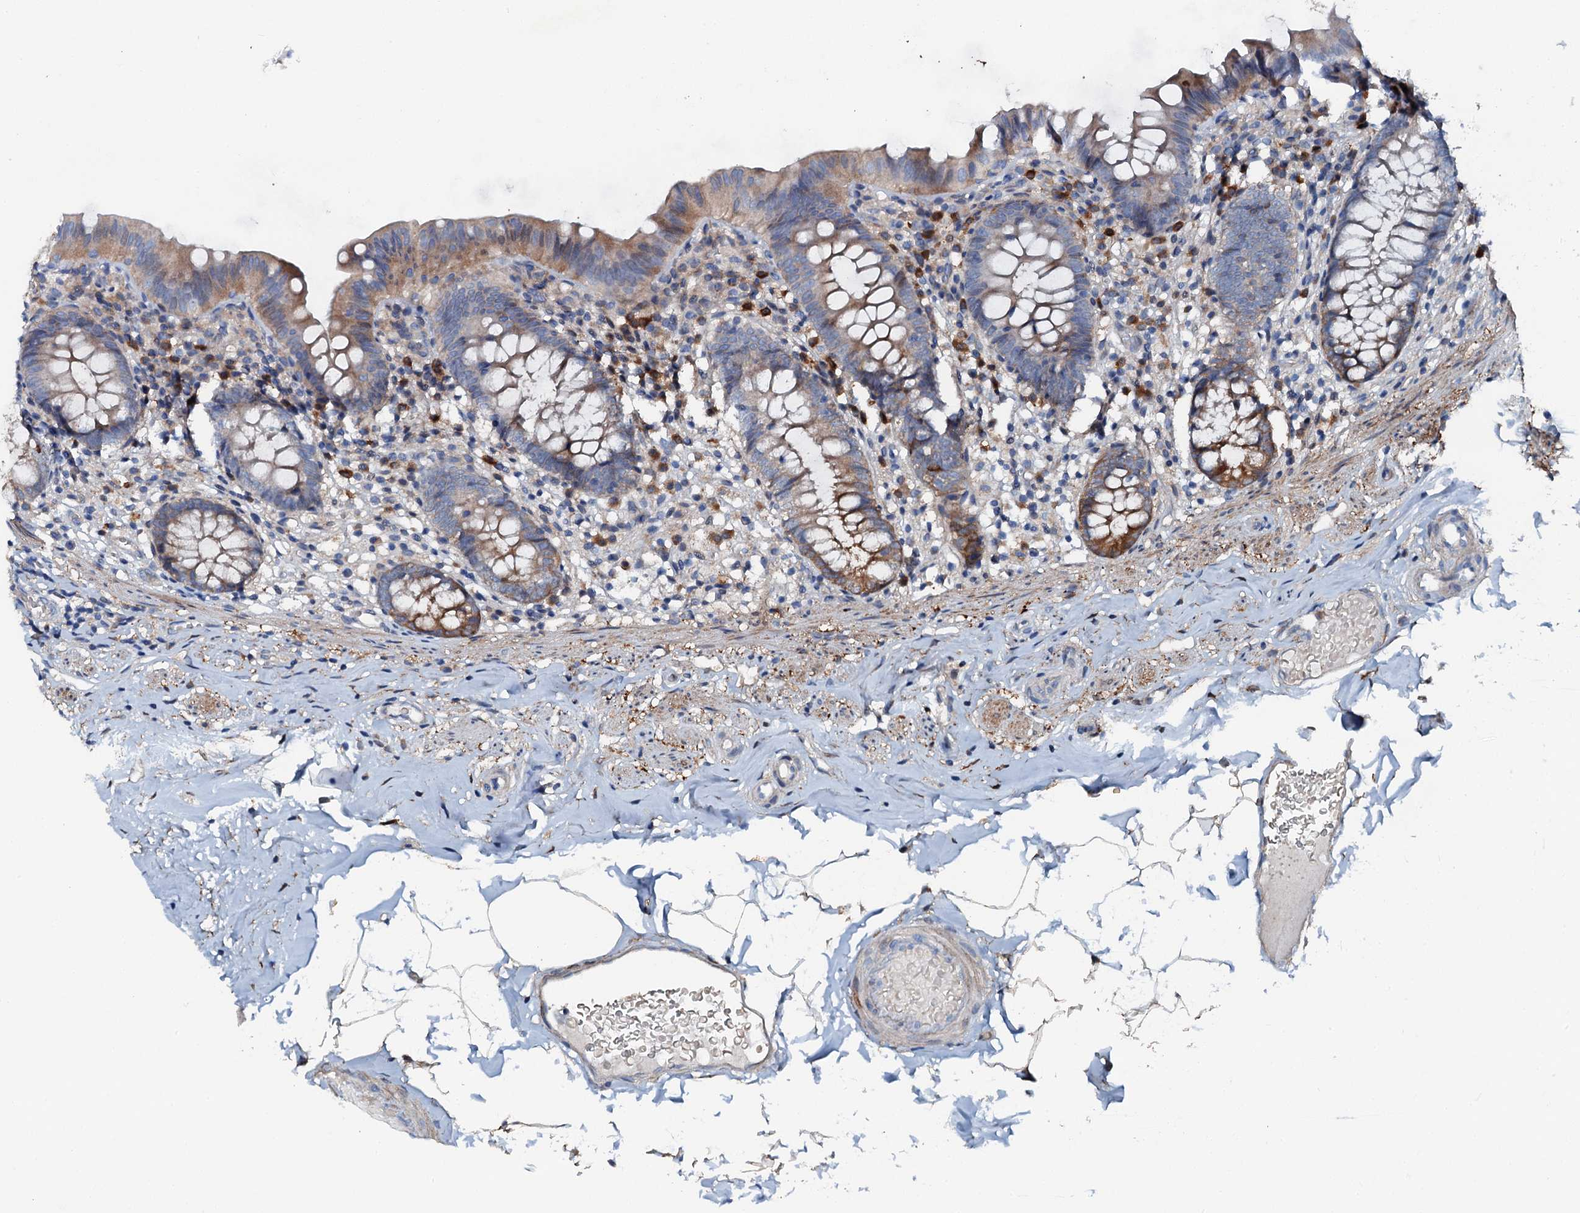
{"staining": {"intensity": "moderate", "quantity": "25%-75%", "location": "cytoplasmic/membranous"}, "tissue": "appendix", "cell_type": "Glandular cells", "image_type": "normal", "snomed": [{"axis": "morphology", "description": "Normal tissue, NOS"}, {"axis": "topography", "description": "Appendix"}], "caption": "Immunohistochemistry (IHC) micrograph of benign human appendix stained for a protein (brown), which exhibits medium levels of moderate cytoplasmic/membranous staining in about 25%-75% of glandular cells.", "gene": "GFOD2", "patient": {"sex": "male", "age": 55}}